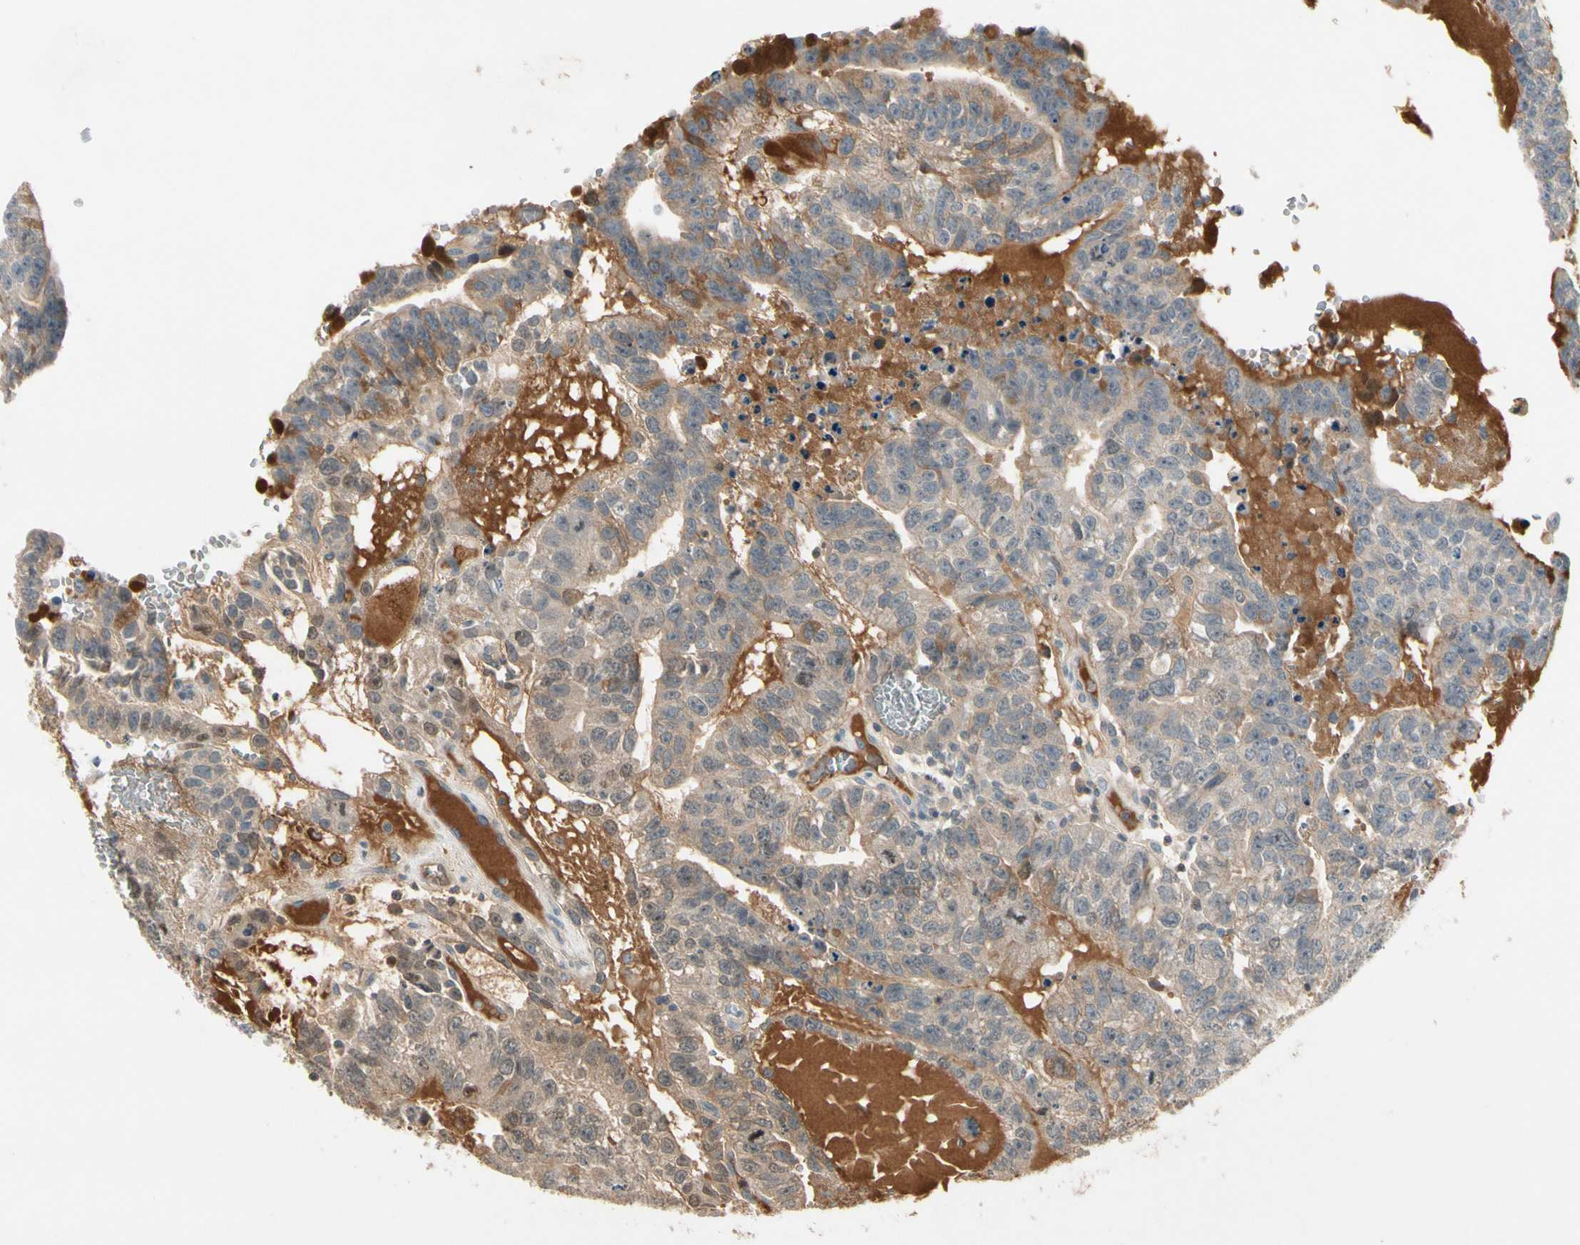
{"staining": {"intensity": "weak", "quantity": ">75%", "location": "cytoplasmic/membranous"}, "tissue": "testis cancer", "cell_type": "Tumor cells", "image_type": "cancer", "snomed": [{"axis": "morphology", "description": "Seminoma, NOS"}, {"axis": "morphology", "description": "Carcinoma, Embryonal, NOS"}, {"axis": "topography", "description": "Testis"}], "caption": "Weak cytoplasmic/membranous expression is appreciated in approximately >75% of tumor cells in seminoma (testis).", "gene": "ICAM5", "patient": {"sex": "male", "age": 52}}